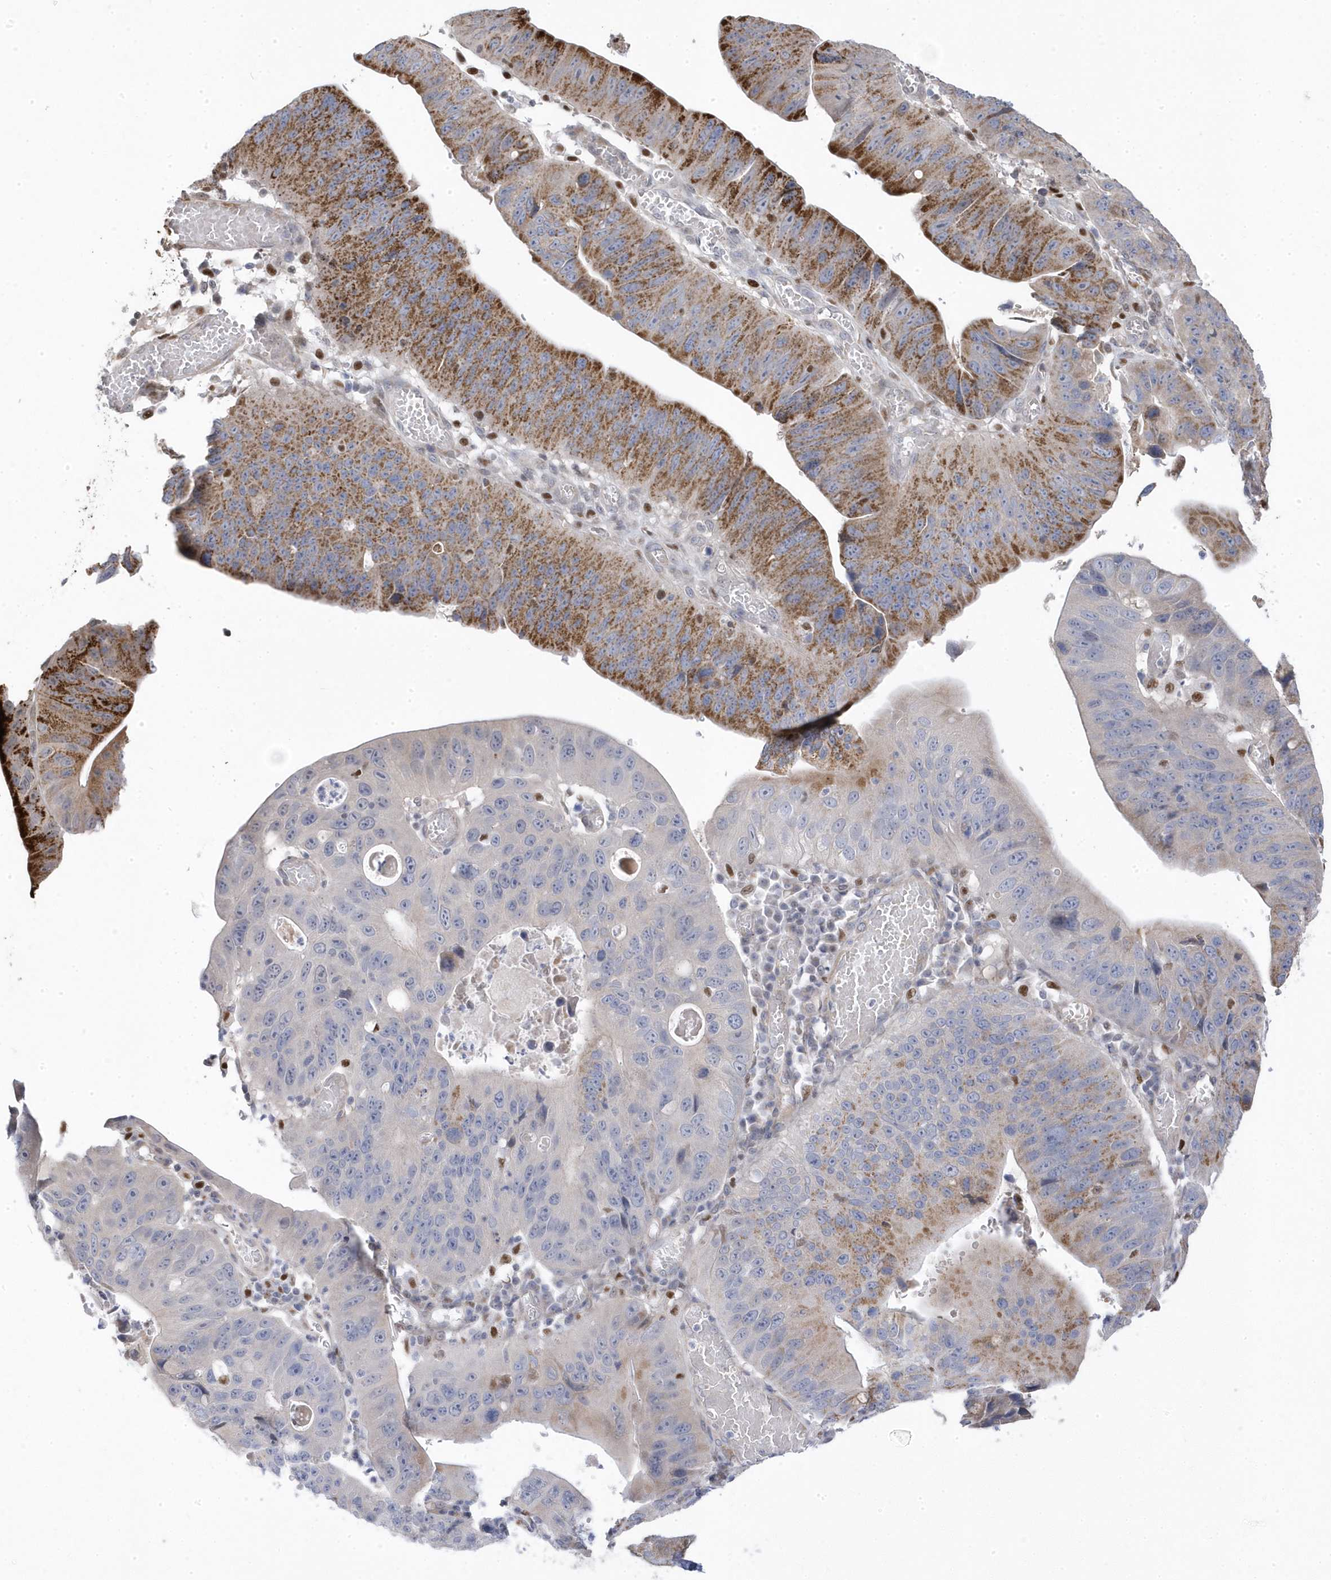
{"staining": {"intensity": "strong", "quantity": "25%-75%", "location": "cytoplasmic/membranous"}, "tissue": "stomach cancer", "cell_type": "Tumor cells", "image_type": "cancer", "snomed": [{"axis": "morphology", "description": "Adenocarcinoma, NOS"}, {"axis": "topography", "description": "Stomach"}], "caption": "There is high levels of strong cytoplasmic/membranous expression in tumor cells of stomach cancer, as demonstrated by immunohistochemical staining (brown color).", "gene": "GTPBP6", "patient": {"sex": "male", "age": 59}}